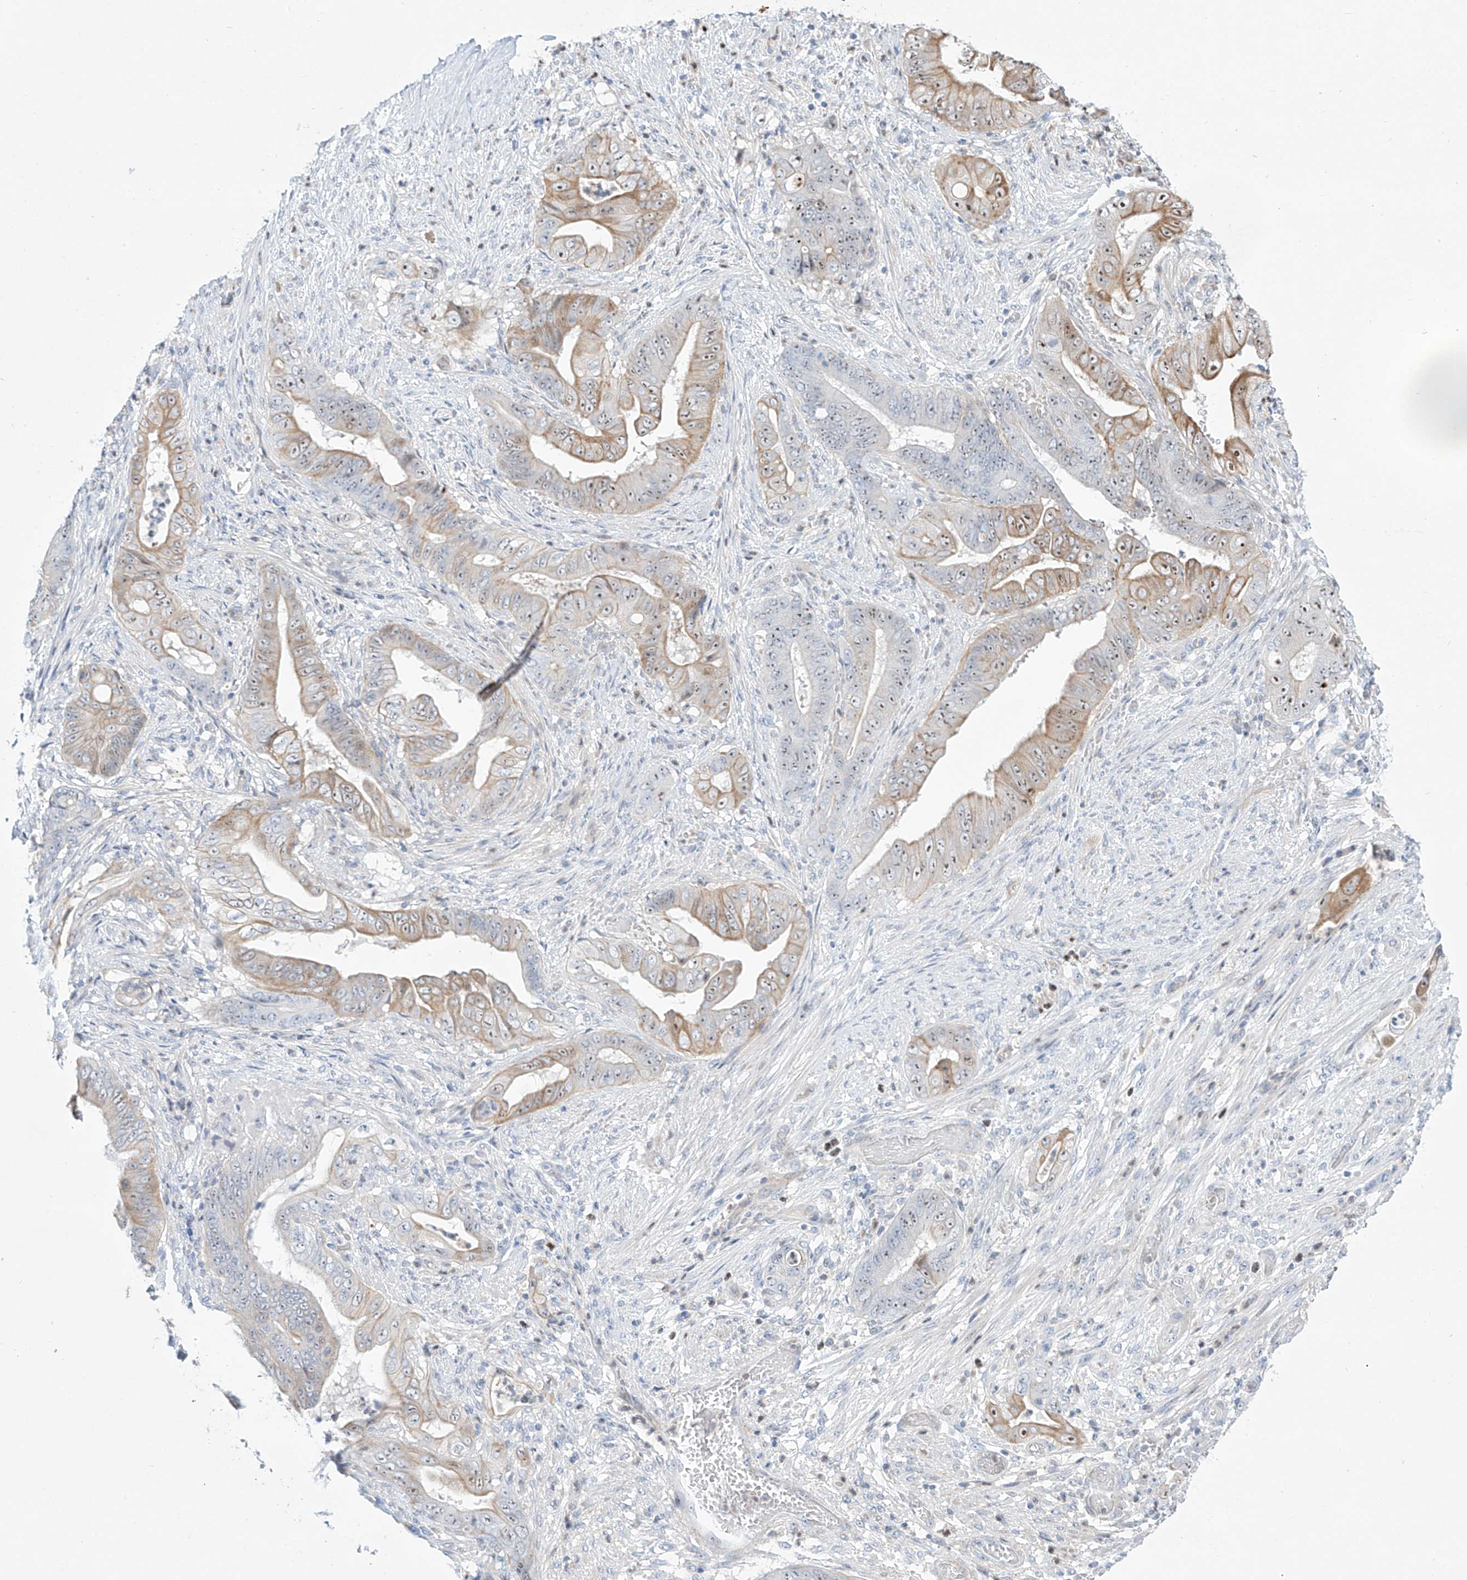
{"staining": {"intensity": "moderate", "quantity": "25%-75%", "location": "cytoplasmic/membranous,nuclear"}, "tissue": "stomach cancer", "cell_type": "Tumor cells", "image_type": "cancer", "snomed": [{"axis": "morphology", "description": "Adenocarcinoma, NOS"}, {"axis": "topography", "description": "Stomach"}], "caption": "Immunohistochemistry histopathology image of stomach cancer (adenocarcinoma) stained for a protein (brown), which reveals medium levels of moderate cytoplasmic/membranous and nuclear staining in about 25%-75% of tumor cells.", "gene": "SNU13", "patient": {"sex": "female", "age": 73}}